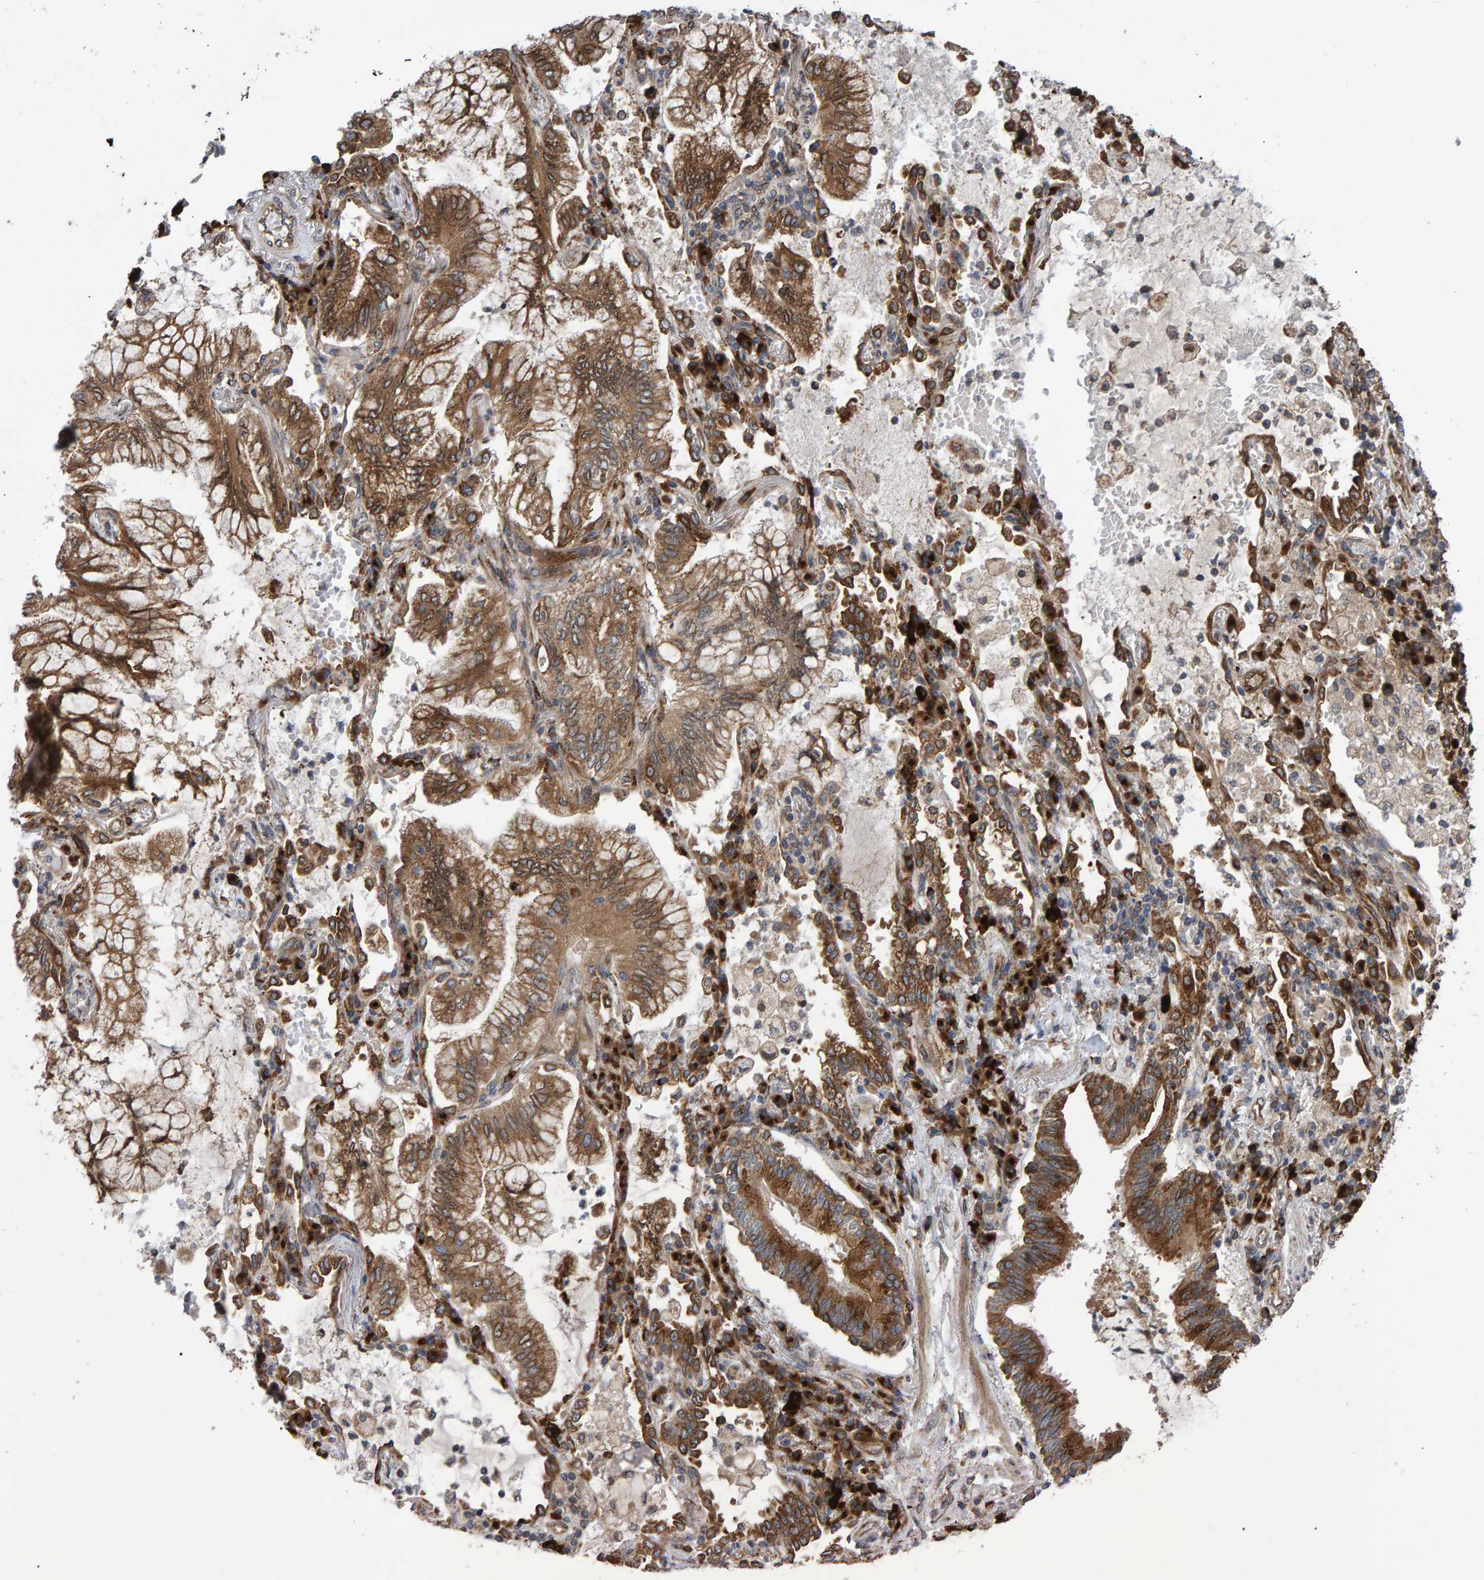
{"staining": {"intensity": "moderate", "quantity": ">75%", "location": "cytoplasmic/membranous"}, "tissue": "lung cancer", "cell_type": "Tumor cells", "image_type": "cancer", "snomed": [{"axis": "morphology", "description": "Adenocarcinoma, NOS"}, {"axis": "topography", "description": "Lung"}], "caption": "This is an image of IHC staining of adenocarcinoma (lung), which shows moderate staining in the cytoplasmic/membranous of tumor cells.", "gene": "FAM117A", "patient": {"sex": "female", "age": 70}}